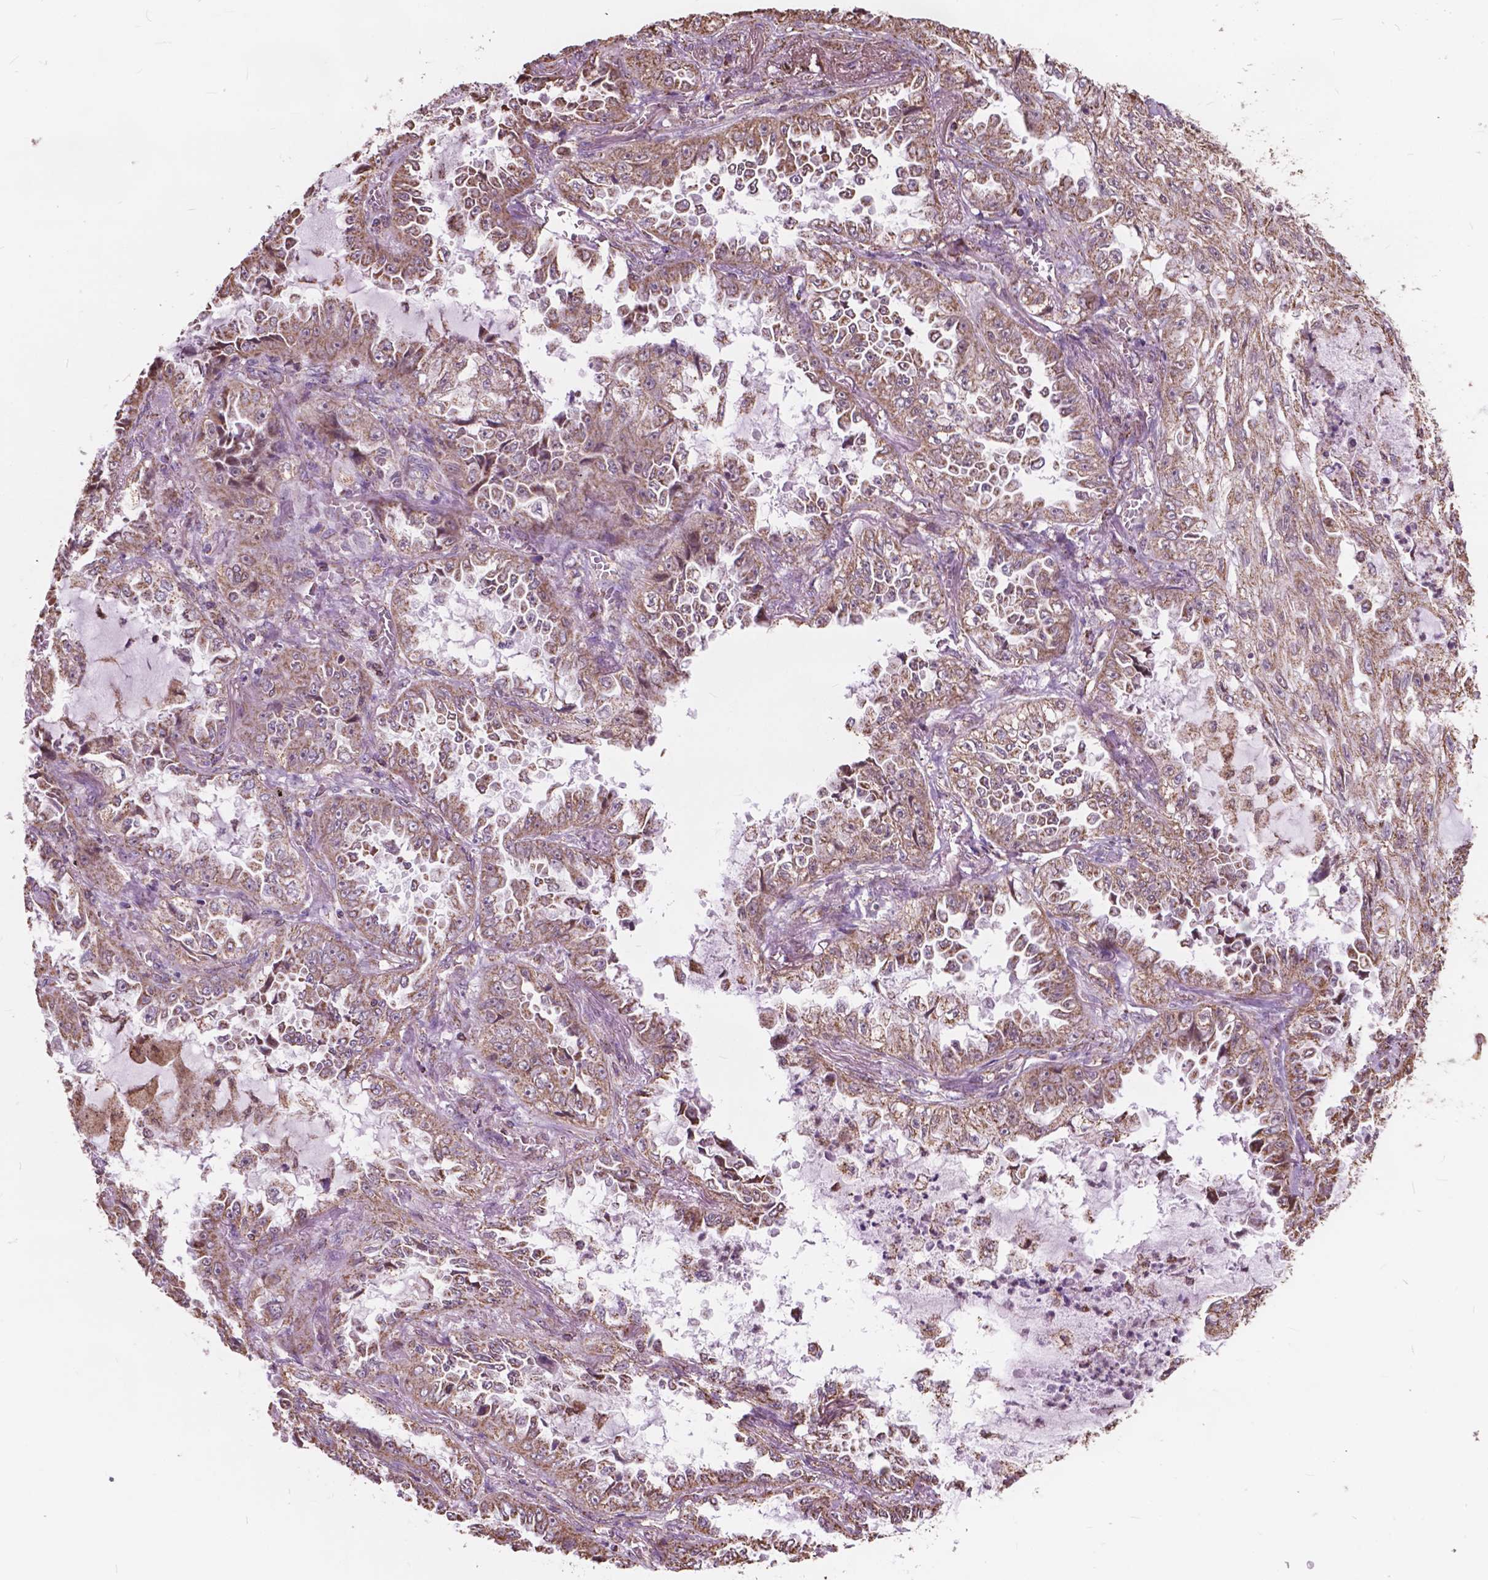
{"staining": {"intensity": "moderate", "quantity": ">75%", "location": "cytoplasmic/membranous"}, "tissue": "lung cancer", "cell_type": "Tumor cells", "image_type": "cancer", "snomed": [{"axis": "morphology", "description": "Adenocarcinoma, NOS"}, {"axis": "topography", "description": "Lung"}], "caption": "Lung adenocarcinoma was stained to show a protein in brown. There is medium levels of moderate cytoplasmic/membranous expression in approximately >75% of tumor cells.", "gene": "SCOC", "patient": {"sex": "female", "age": 52}}